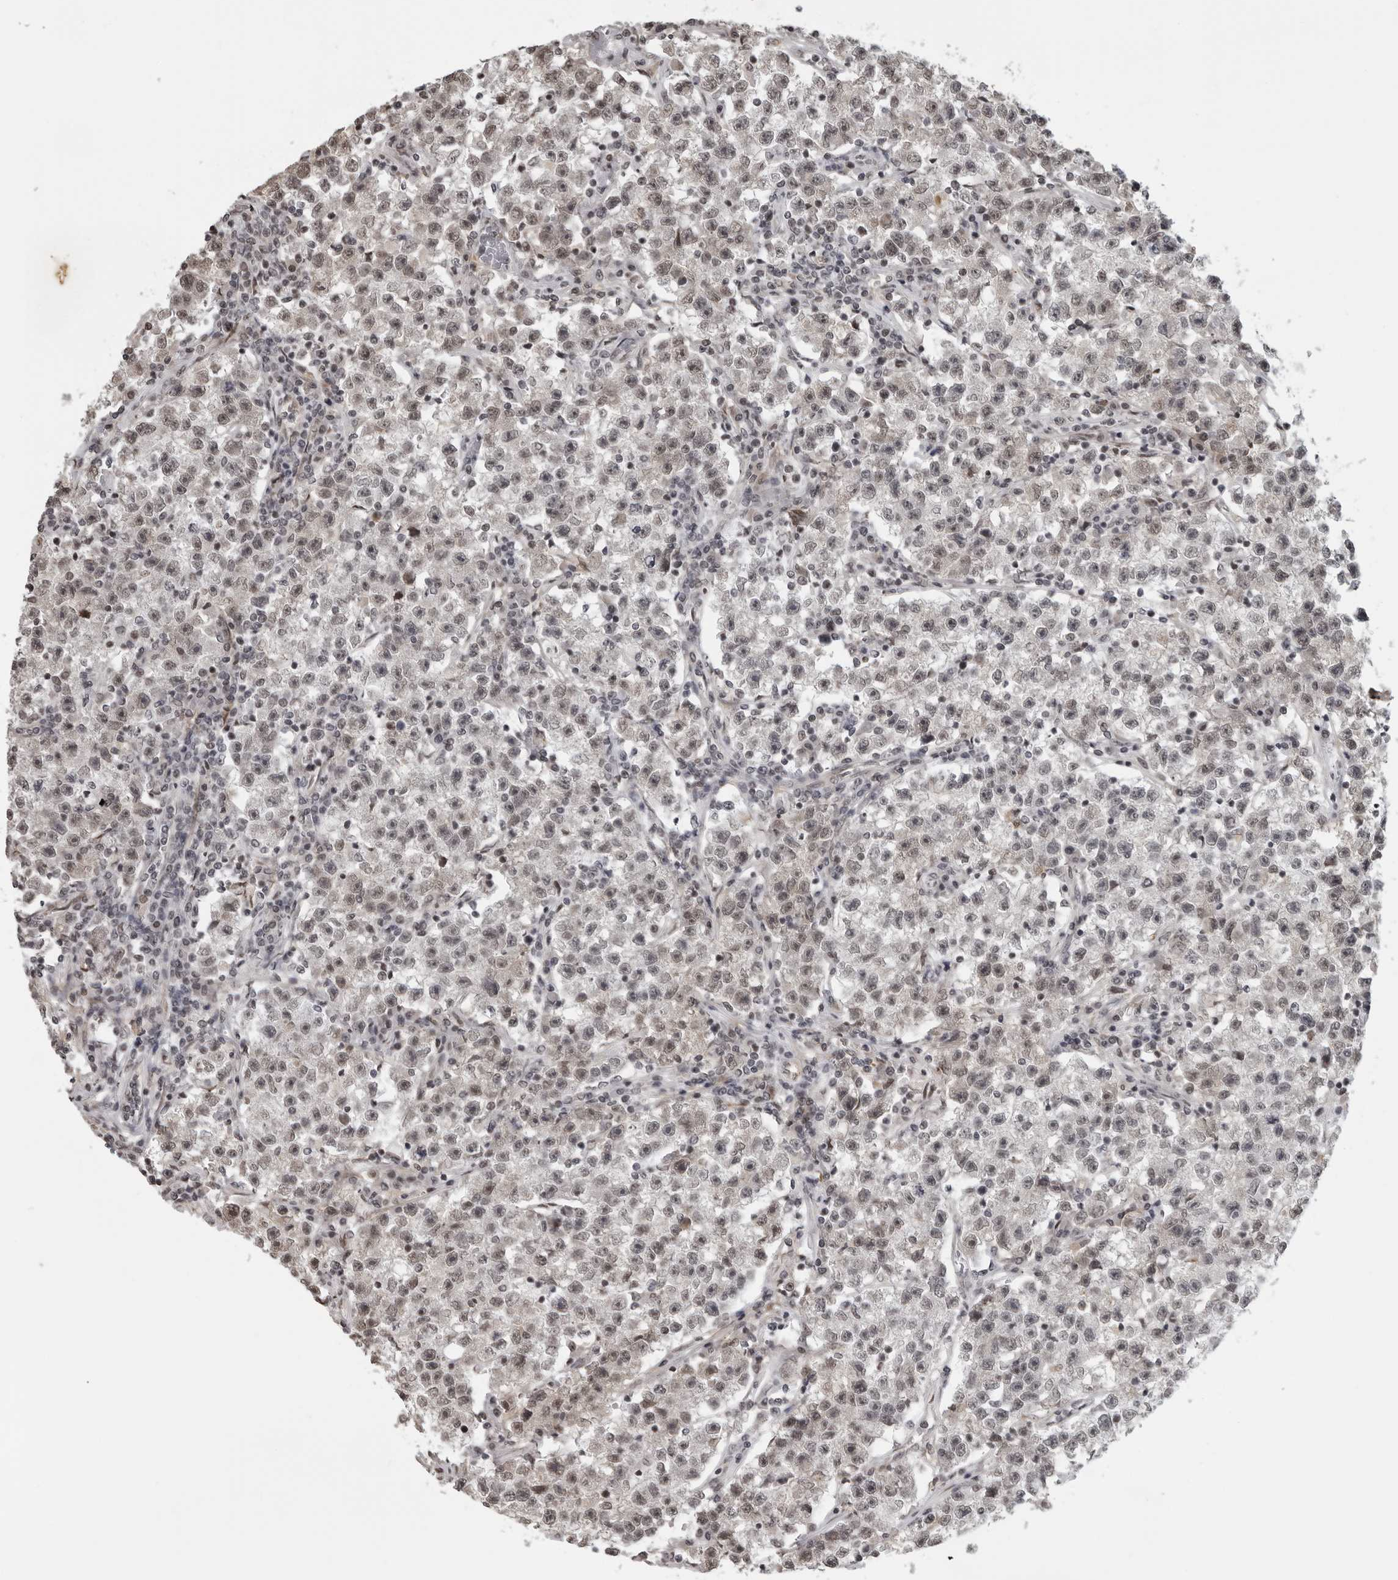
{"staining": {"intensity": "weak", "quantity": ">75%", "location": "nuclear"}, "tissue": "testis cancer", "cell_type": "Tumor cells", "image_type": "cancer", "snomed": [{"axis": "morphology", "description": "Seminoma, NOS"}, {"axis": "topography", "description": "Testis"}], "caption": "This photomicrograph displays IHC staining of human testis cancer, with low weak nuclear expression in about >75% of tumor cells.", "gene": "MAF", "patient": {"sex": "male", "age": 22}}